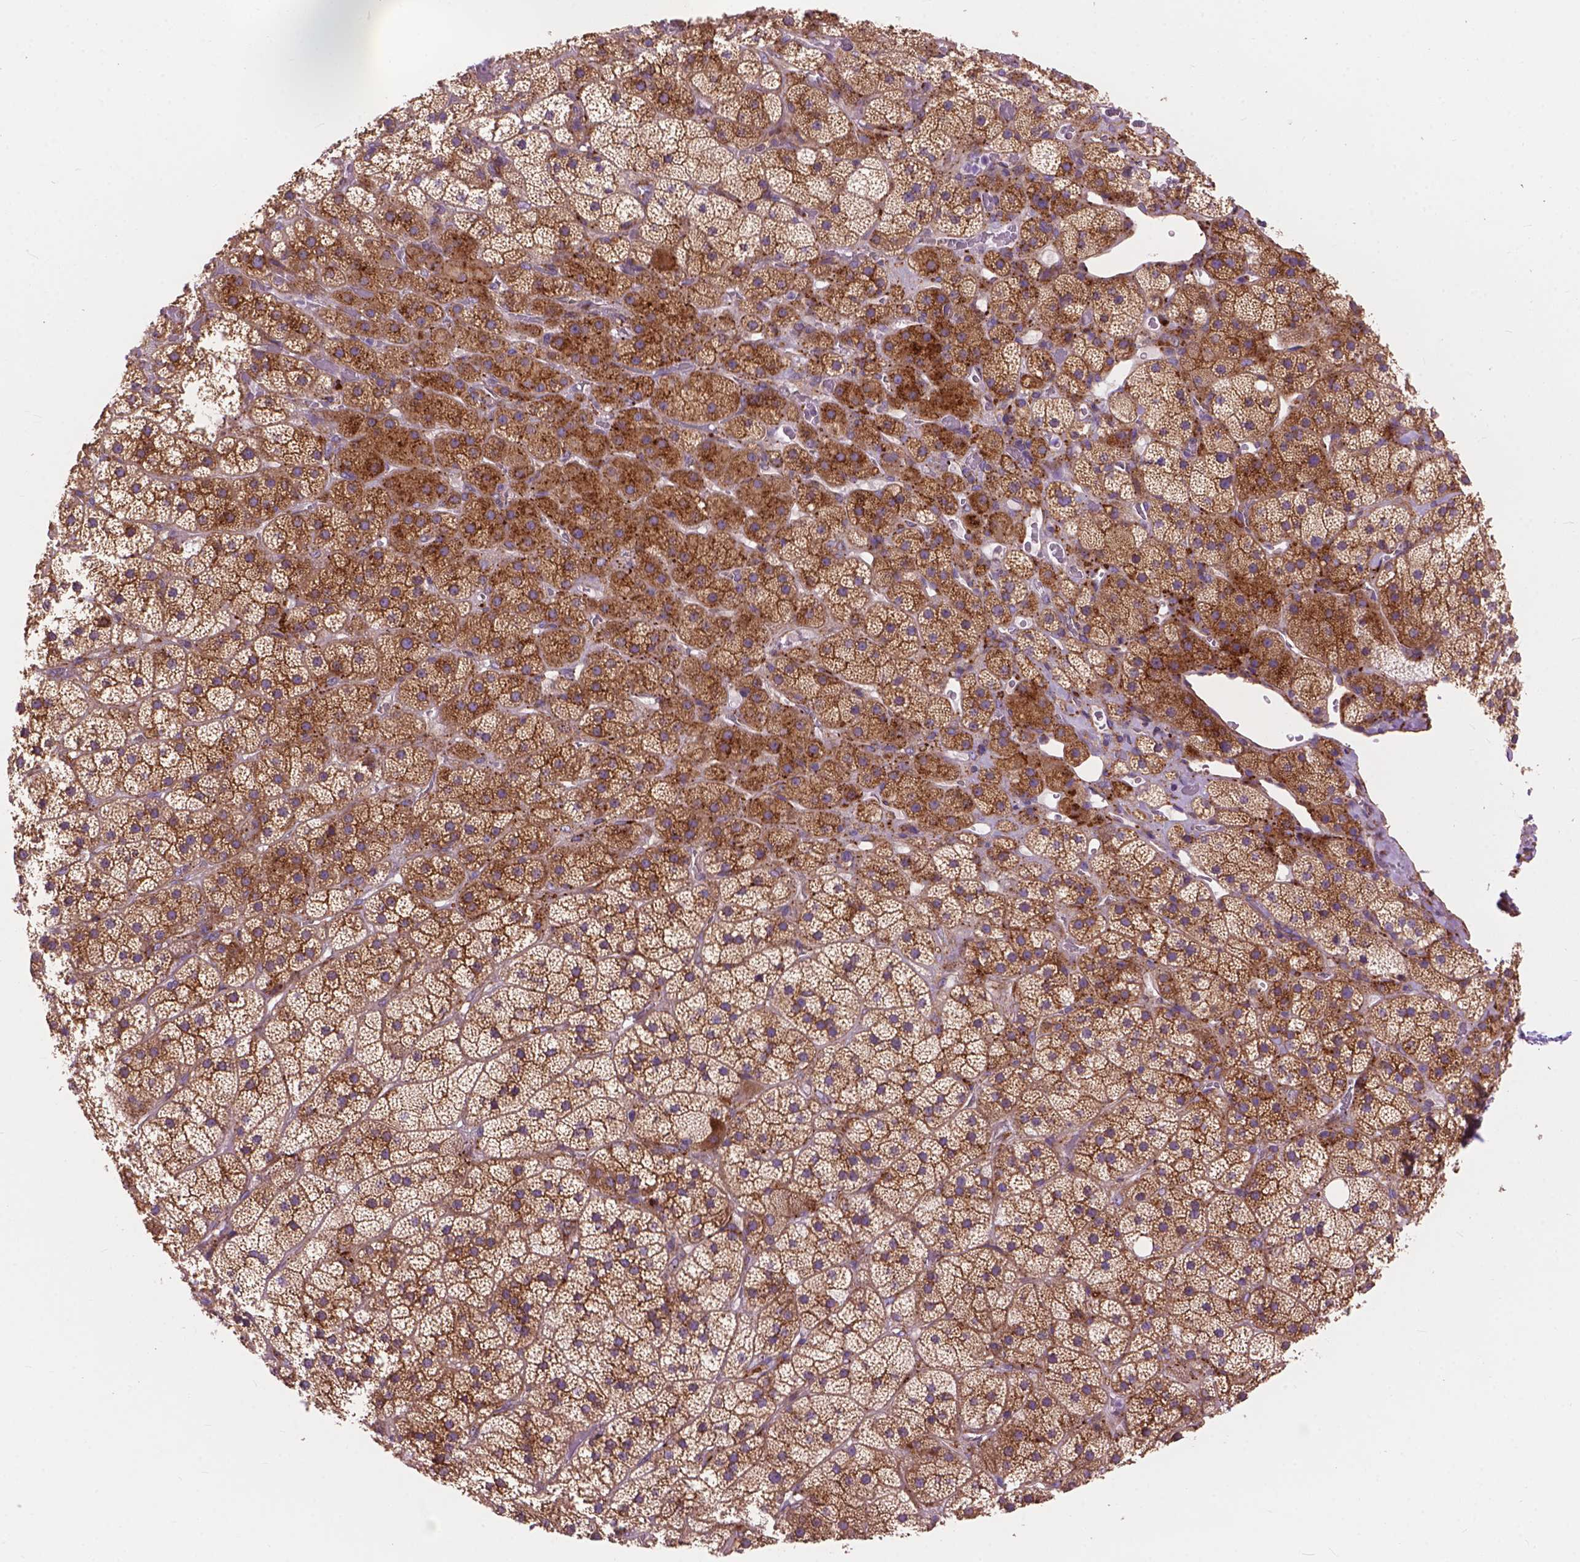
{"staining": {"intensity": "moderate", "quantity": ">75%", "location": "cytoplasmic/membranous"}, "tissue": "adrenal gland", "cell_type": "Glandular cells", "image_type": "normal", "snomed": [{"axis": "morphology", "description": "Normal tissue, NOS"}, {"axis": "topography", "description": "Adrenal gland"}], "caption": "DAB immunohistochemical staining of unremarkable human adrenal gland reveals moderate cytoplasmic/membranous protein positivity in about >75% of glandular cells.", "gene": "RPL37A", "patient": {"sex": "male", "age": 57}}